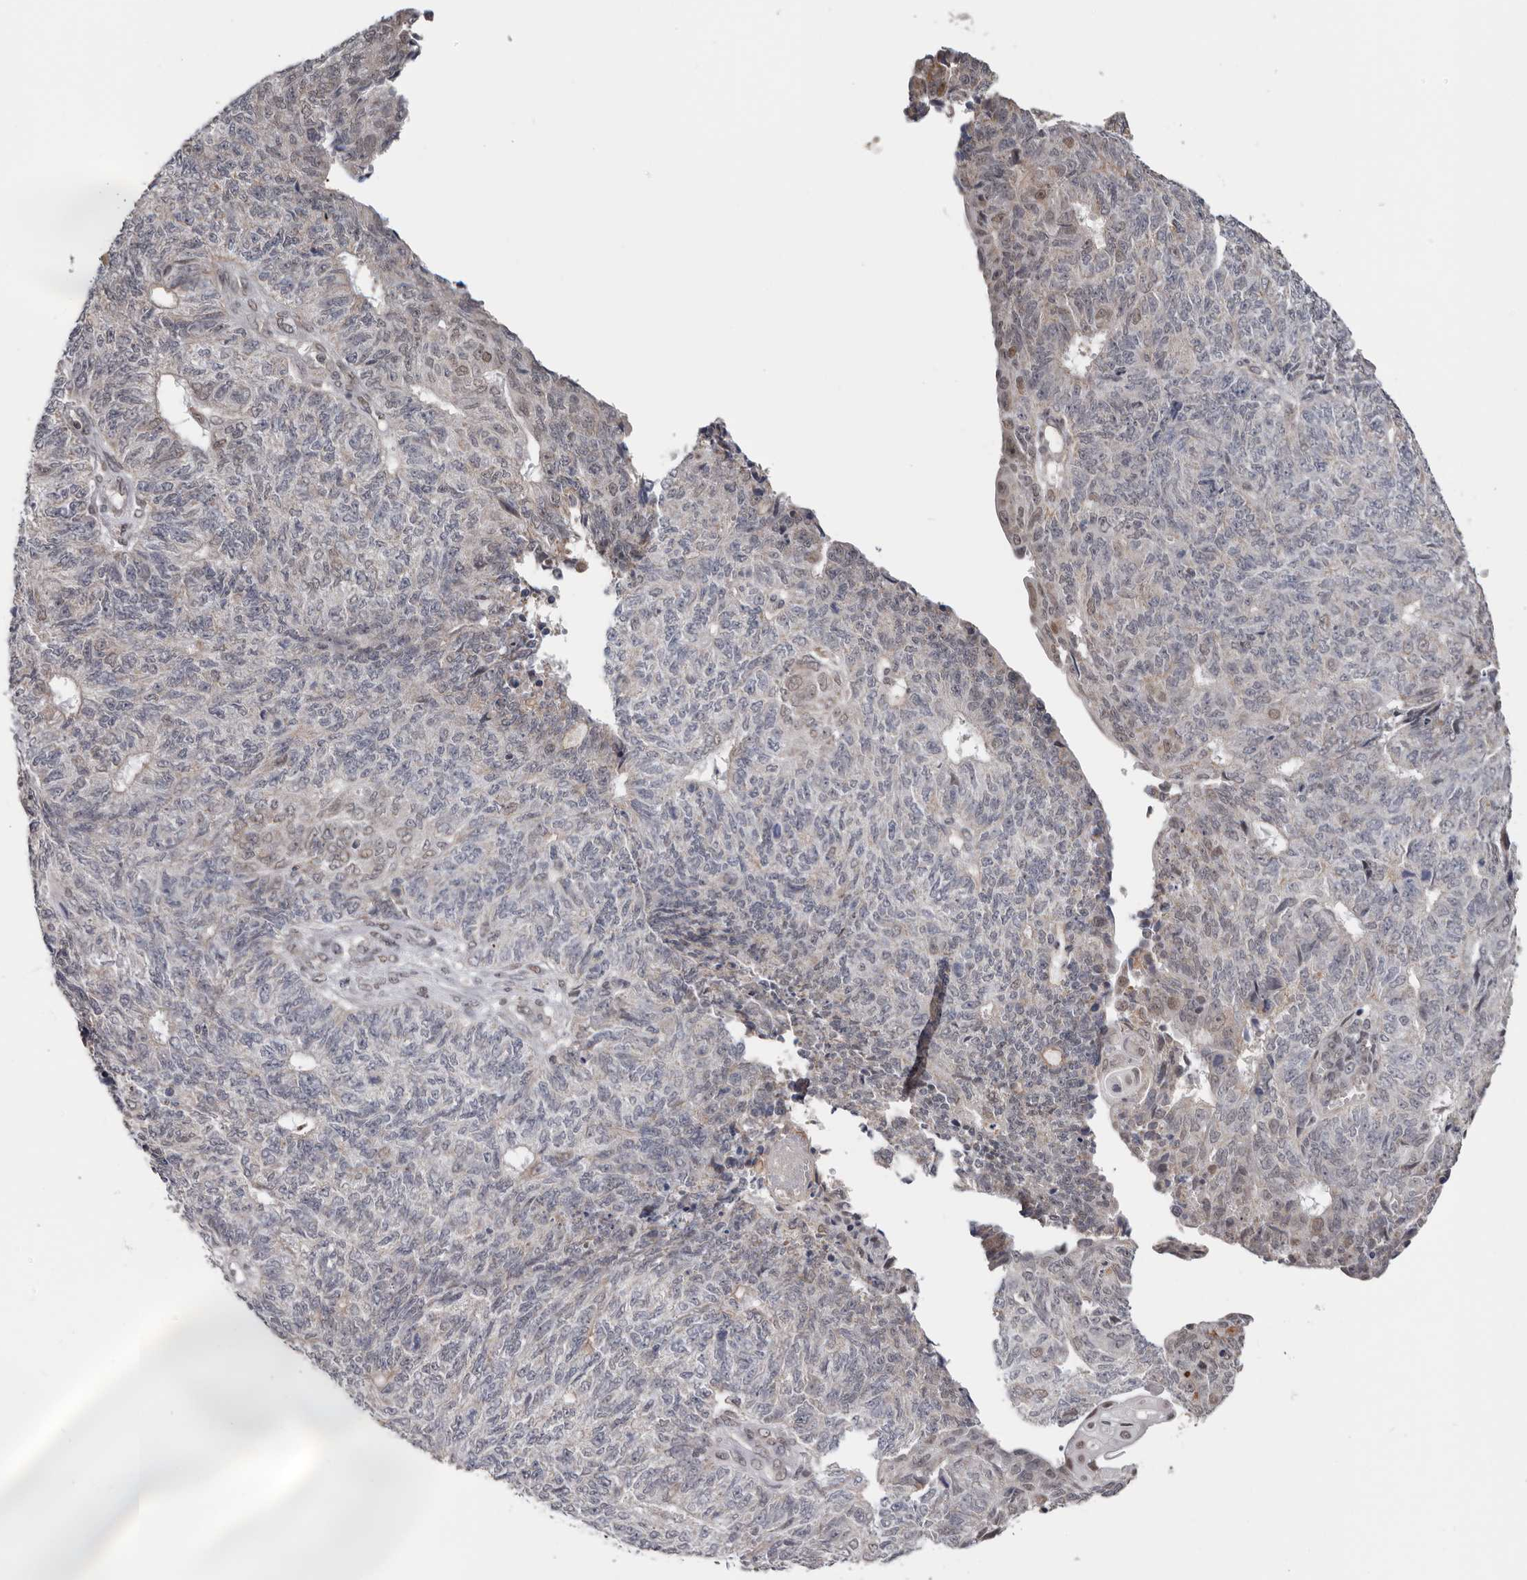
{"staining": {"intensity": "weak", "quantity": "<25%", "location": "nuclear"}, "tissue": "endometrial cancer", "cell_type": "Tumor cells", "image_type": "cancer", "snomed": [{"axis": "morphology", "description": "Adenocarcinoma, NOS"}, {"axis": "topography", "description": "Endometrium"}], "caption": "Immunohistochemical staining of human endometrial cancer demonstrates no significant positivity in tumor cells.", "gene": "MOGAT2", "patient": {"sex": "female", "age": 32}}